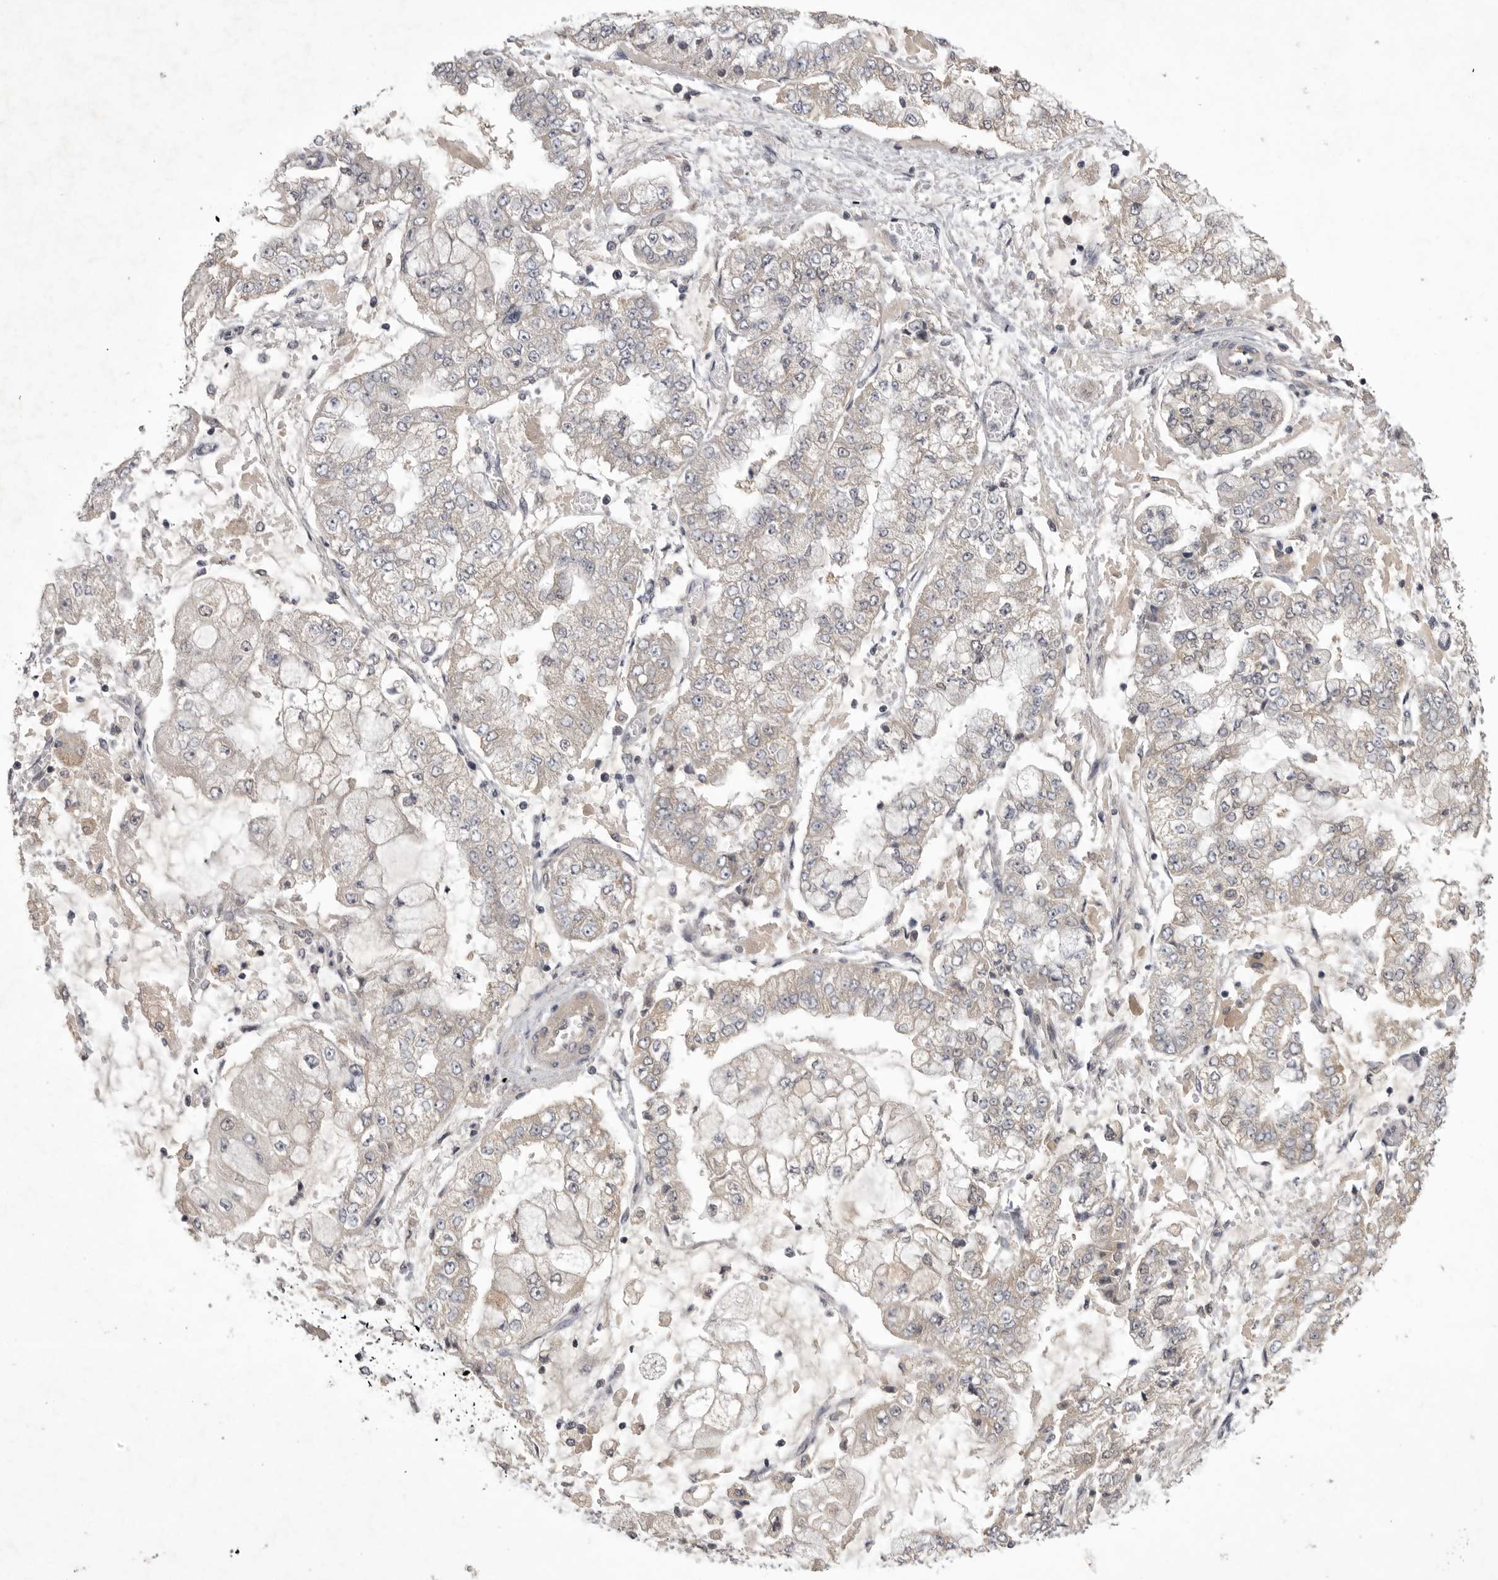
{"staining": {"intensity": "weak", "quantity": "<25%", "location": "cytoplasmic/membranous"}, "tissue": "stomach cancer", "cell_type": "Tumor cells", "image_type": "cancer", "snomed": [{"axis": "morphology", "description": "Adenocarcinoma, NOS"}, {"axis": "topography", "description": "Stomach"}], "caption": "An image of human adenocarcinoma (stomach) is negative for staining in tumor cells. Brightfield microscopy of immunohistochemistry (IHC) stained with DAB (3,3'-diaminobenzidine) (brown) and hematoxylin (blue), captured at high magnification.", "gene": "ZNF114", "patient": {"sex": "male", "age": 76}}